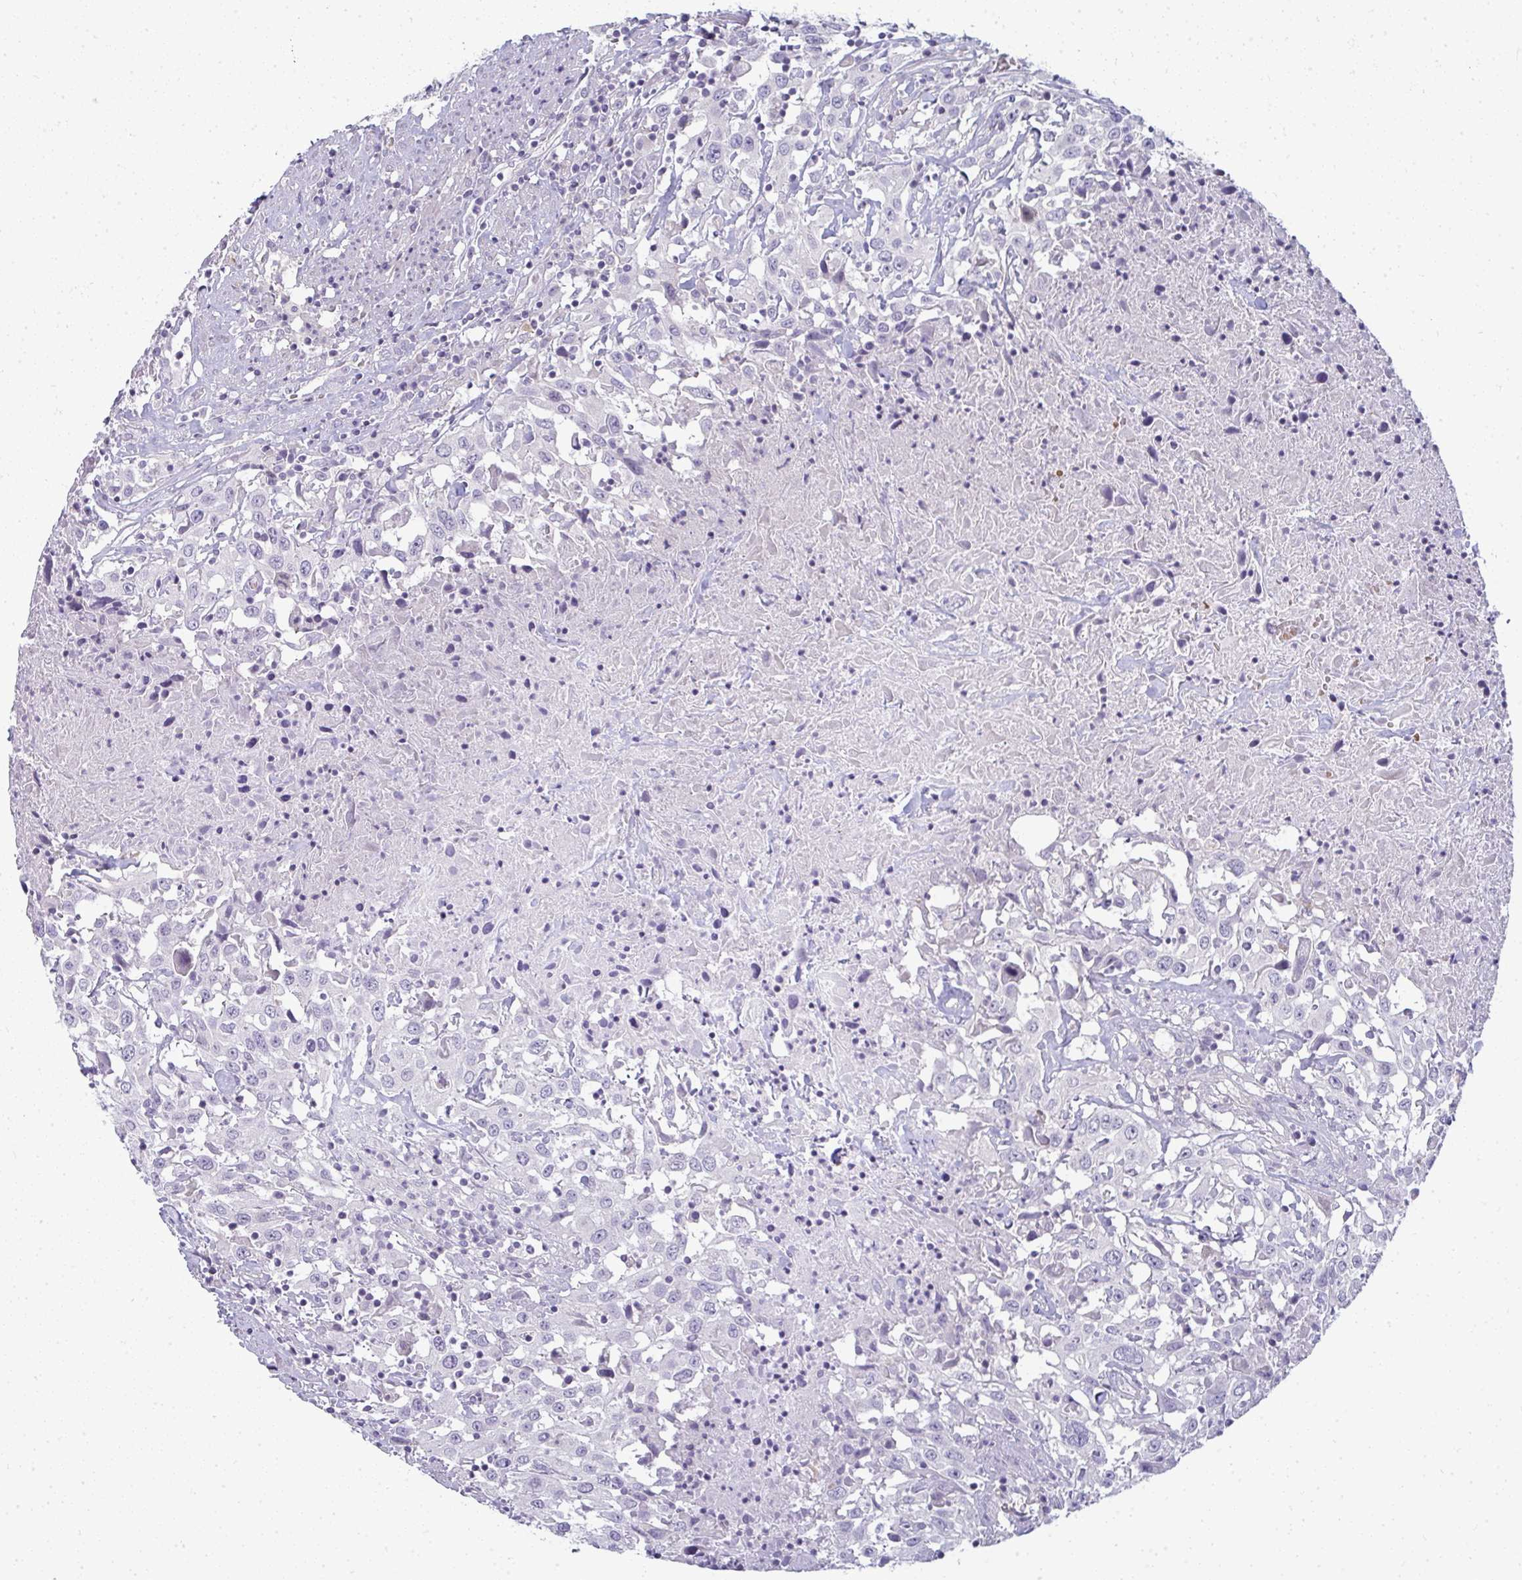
{"staining": {"intensity": "negative", "quantity": "none", "location": "none"}, "tissue": "urothelial cancer", "cell_type": "Tumor cells", "image_type": "cancer", "snomed": [{"axis": "morphology", "description": "Urothelial carcinoma, High grade"}, {"axis": "topography", "description": "Urinary bladder"}], "caption": "Human urothelial cancer stained for a protein using IHC demonstrates no staining in tumor cells.", "gene": "SHB", "patient": {"sex": "male", "age": 61}}